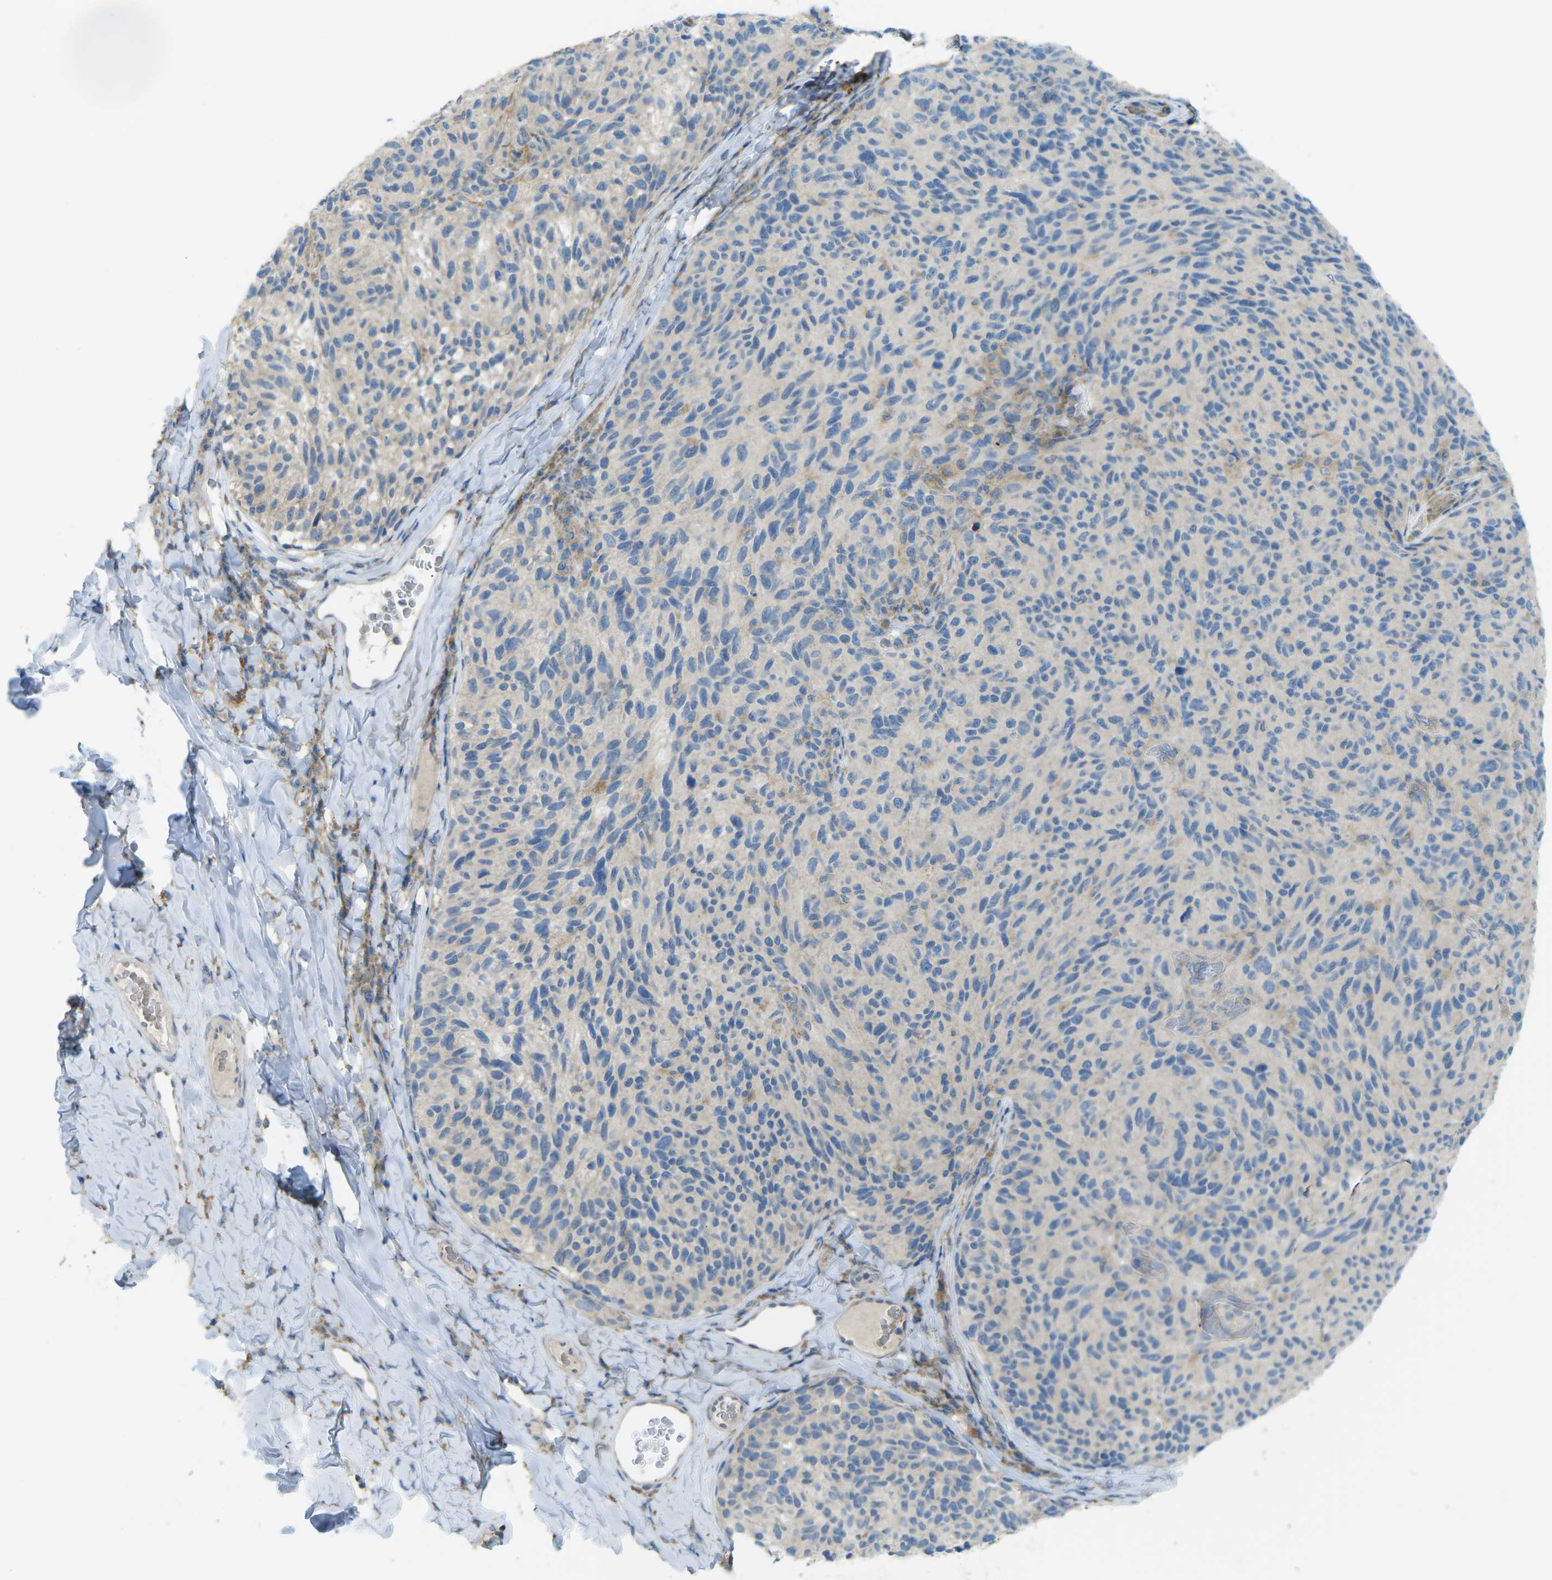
{"staining": {"intensity": "negative", "quantity": "none", "location": "none"}, "tissue": "melanoma", "cell_type": "Tumor cells", "image_type": "cancer", "snomed": [{"axis": "morphology", "description": "Malignant melanoma, NOS"}, {"axis": "topography", "description": "Skin"}], "caption": "Image shows no protein positivity in tumor cells of melanoma tissue.", "gene": "MYLK4", "patient": {"sex": "female", "age": 73}}